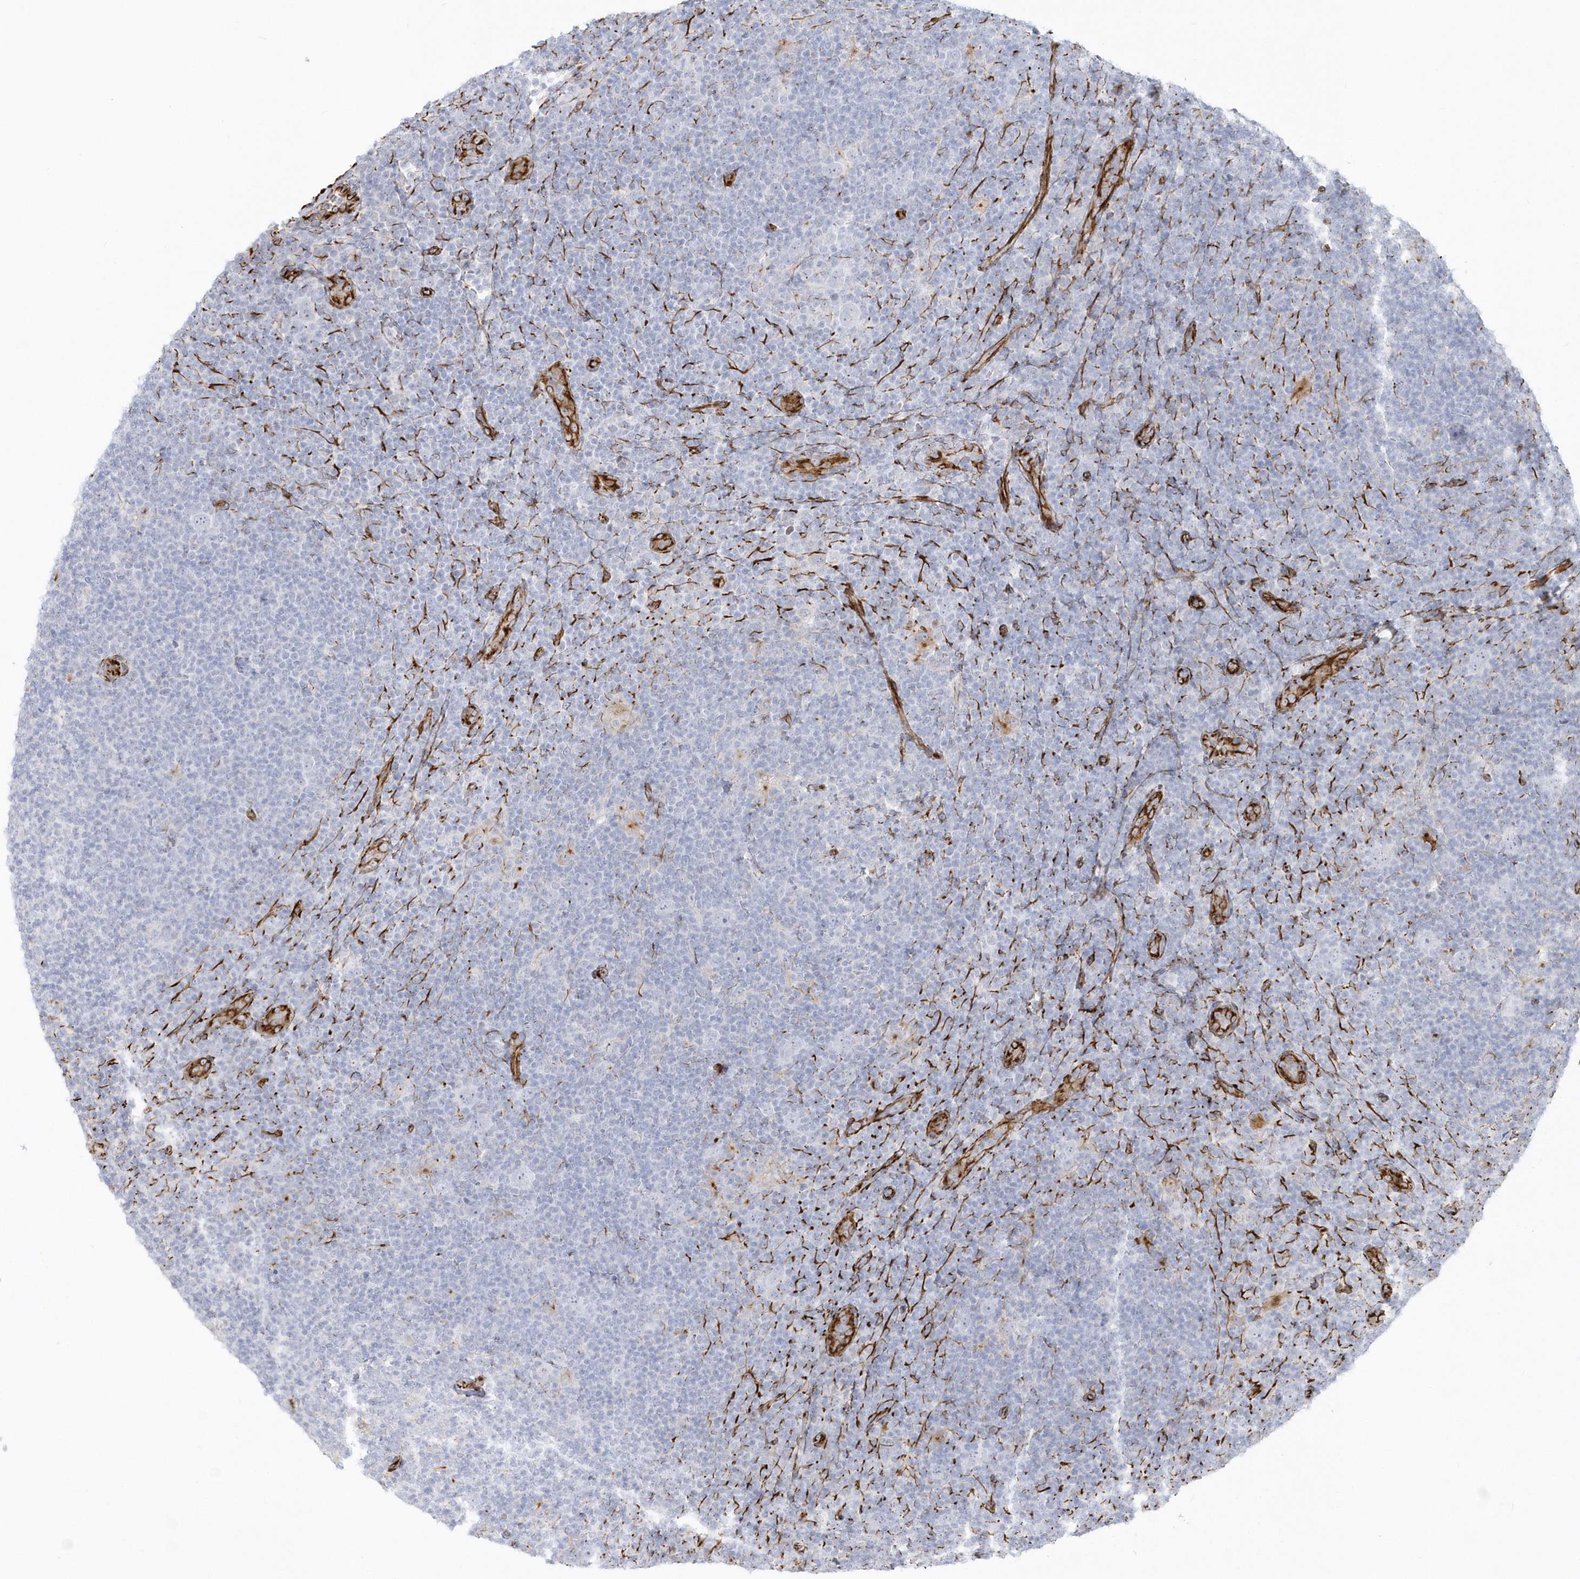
{"staining": {"intensity": "negative", "quantity": "none", "location": "none"}, "tissue": "lymphoma", "cell_type": "Tumor cells", "image_type": "cancer", "snomed": [{"axis": "morphology", "description": "Hodgkin's disease, NOS"}, {"axis": "topography", "description": "Lymph node"}], "caption": "High power microscopy photomicrograph of an immunohistochemistry image of Hodgkin's disease, revealing no significant staining in tumor cells. Nuclei are stained in blue.", "gene": "PPIL6", "patient": {"sex": "female", "age": 57}}